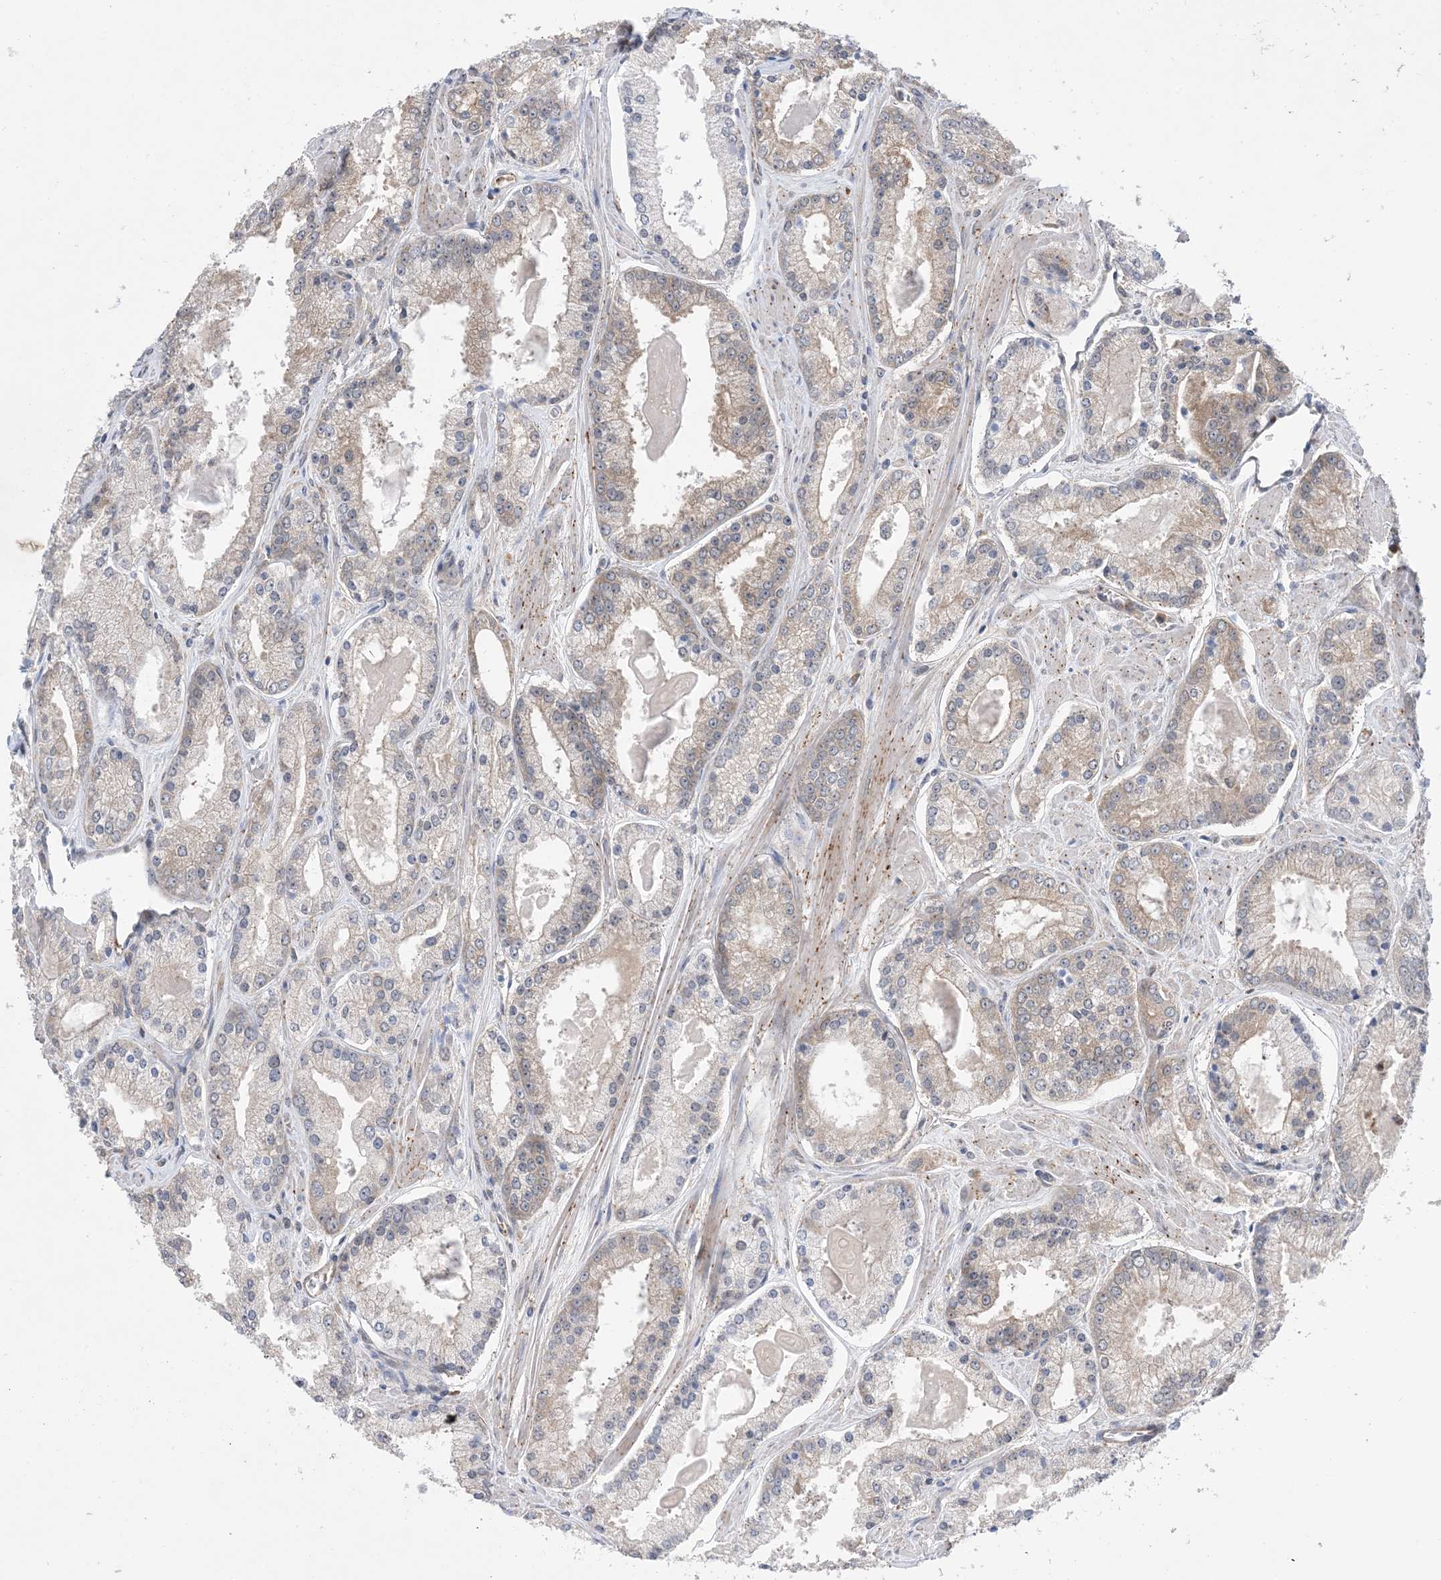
{"staining": {"intensity": "weak", "quantity": "<25%", "location": "cytoplasmic/membranous"}, "tissue": "prostate cancer", "cell_type": "Tumor cells", "image_type": "cancer", "snomed": [{"axis": "morphology", "description": "Adenocarcinoma, Low grade"}, {"axis": "topography", "description": "Prostate"}], "caption": "The image shows no significant staining in tumor cells of adenocarcinoma (low-grade) (prostate).", "gene": "EHBP1", "patient": {"sex": "male", "age": 54}}